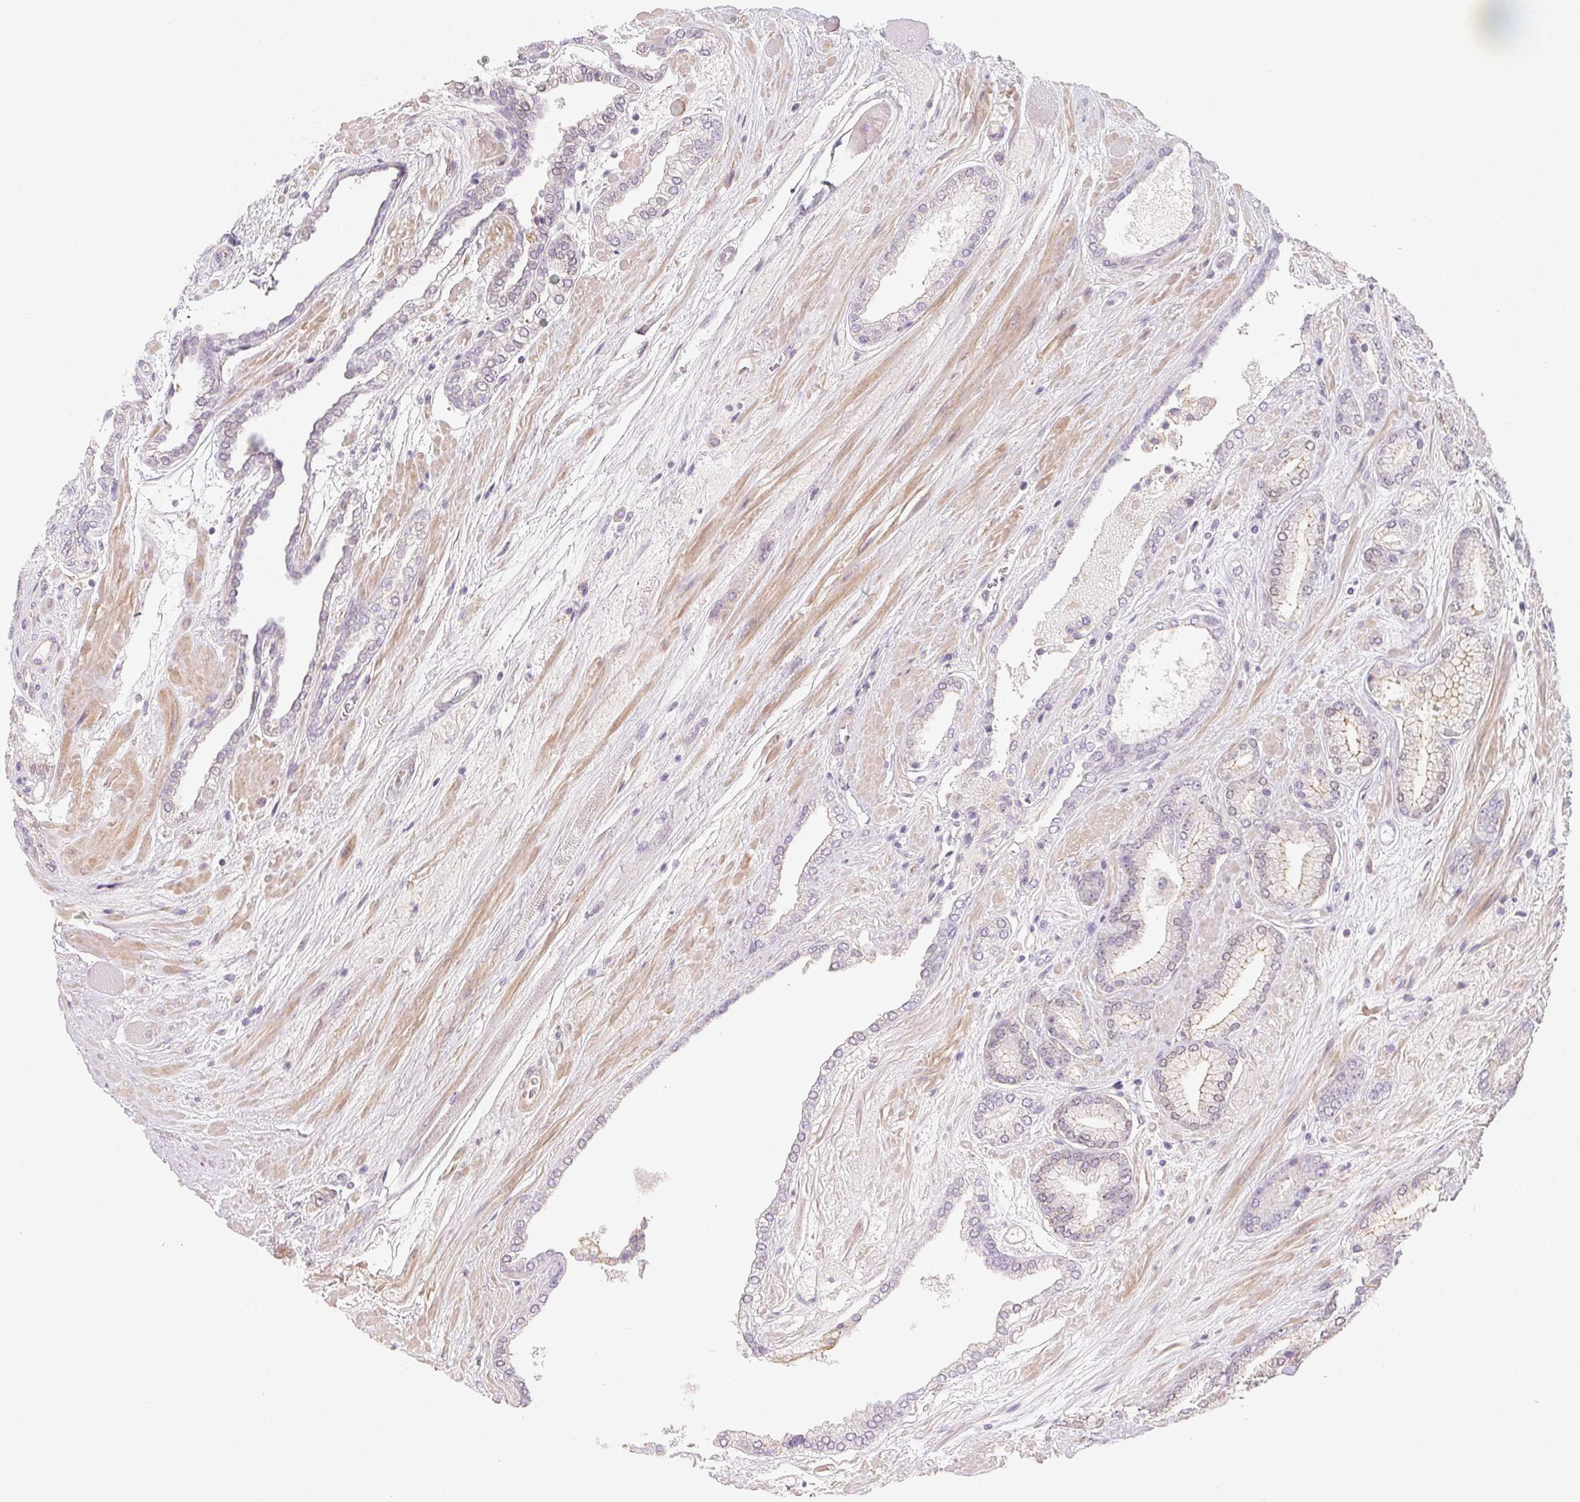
{"staining": {"intensity": "weak", "quantity": "<25%", "location": "cytoplasmic/membranous"}, "tissue": "prostate cancer", "cell_type": "Tumor cells", "image_type": "cancer", "snomed": [{"axis": "morphology", "description": "Adenocarcinoma, High grade"}, {"axis": "topography", "description": "Prostate"}], "caption": "This is an immunohistochemistry histopathology image of adenocarcinoma (high-grade) (prostate). There is no staining in tumor cells.", "gene": "LRRC23", "patient": {"sex": "male", "age": 56}}